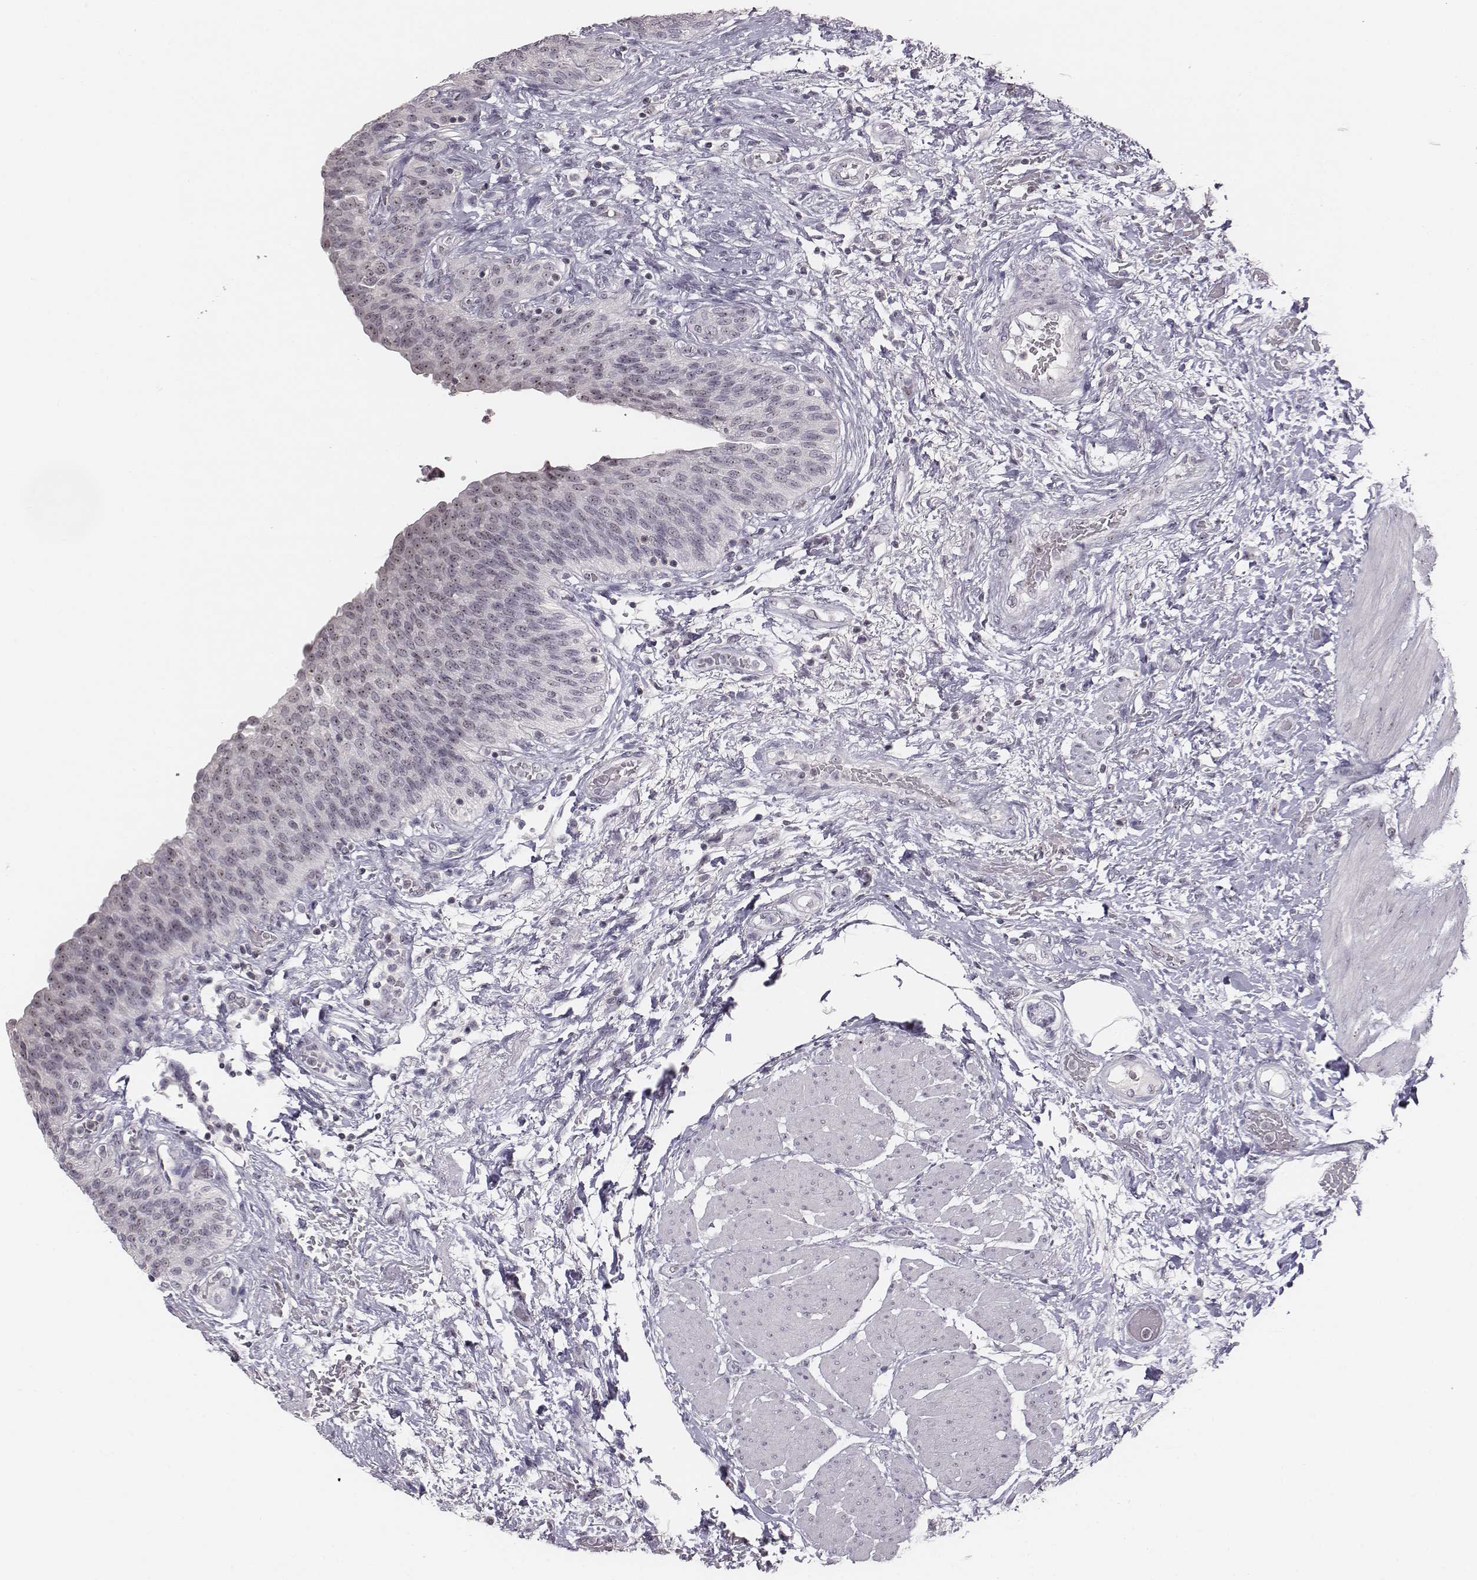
{"staining": {"intensity": "moderate", "quantity": "25%-75%", "location": "nuclear"}, "tissue": "urinary bladder", "cell_type": "Urothelial cells", "image_type": "normal", "snomed": [{"axis": "morphology", "description": "Normal tissue, NOS"}, {"axis": "morphology", "description": "Metaplasia, NOS"}, {"axis": "topography", "description": "Urinary bladder"}], "caption": "Immunohistochemical staining of normal human urinary bladder reveals medium levels of moderate nuclear positivity in approximately 25%-75% of urothelial cells. The staining is performed using DAB brown chromogen to label protein expression. The nuclei are counter-stained blue using hematoxylin.", "gene": "NIFK", "patient": {"sex": "male", "age": 68}}